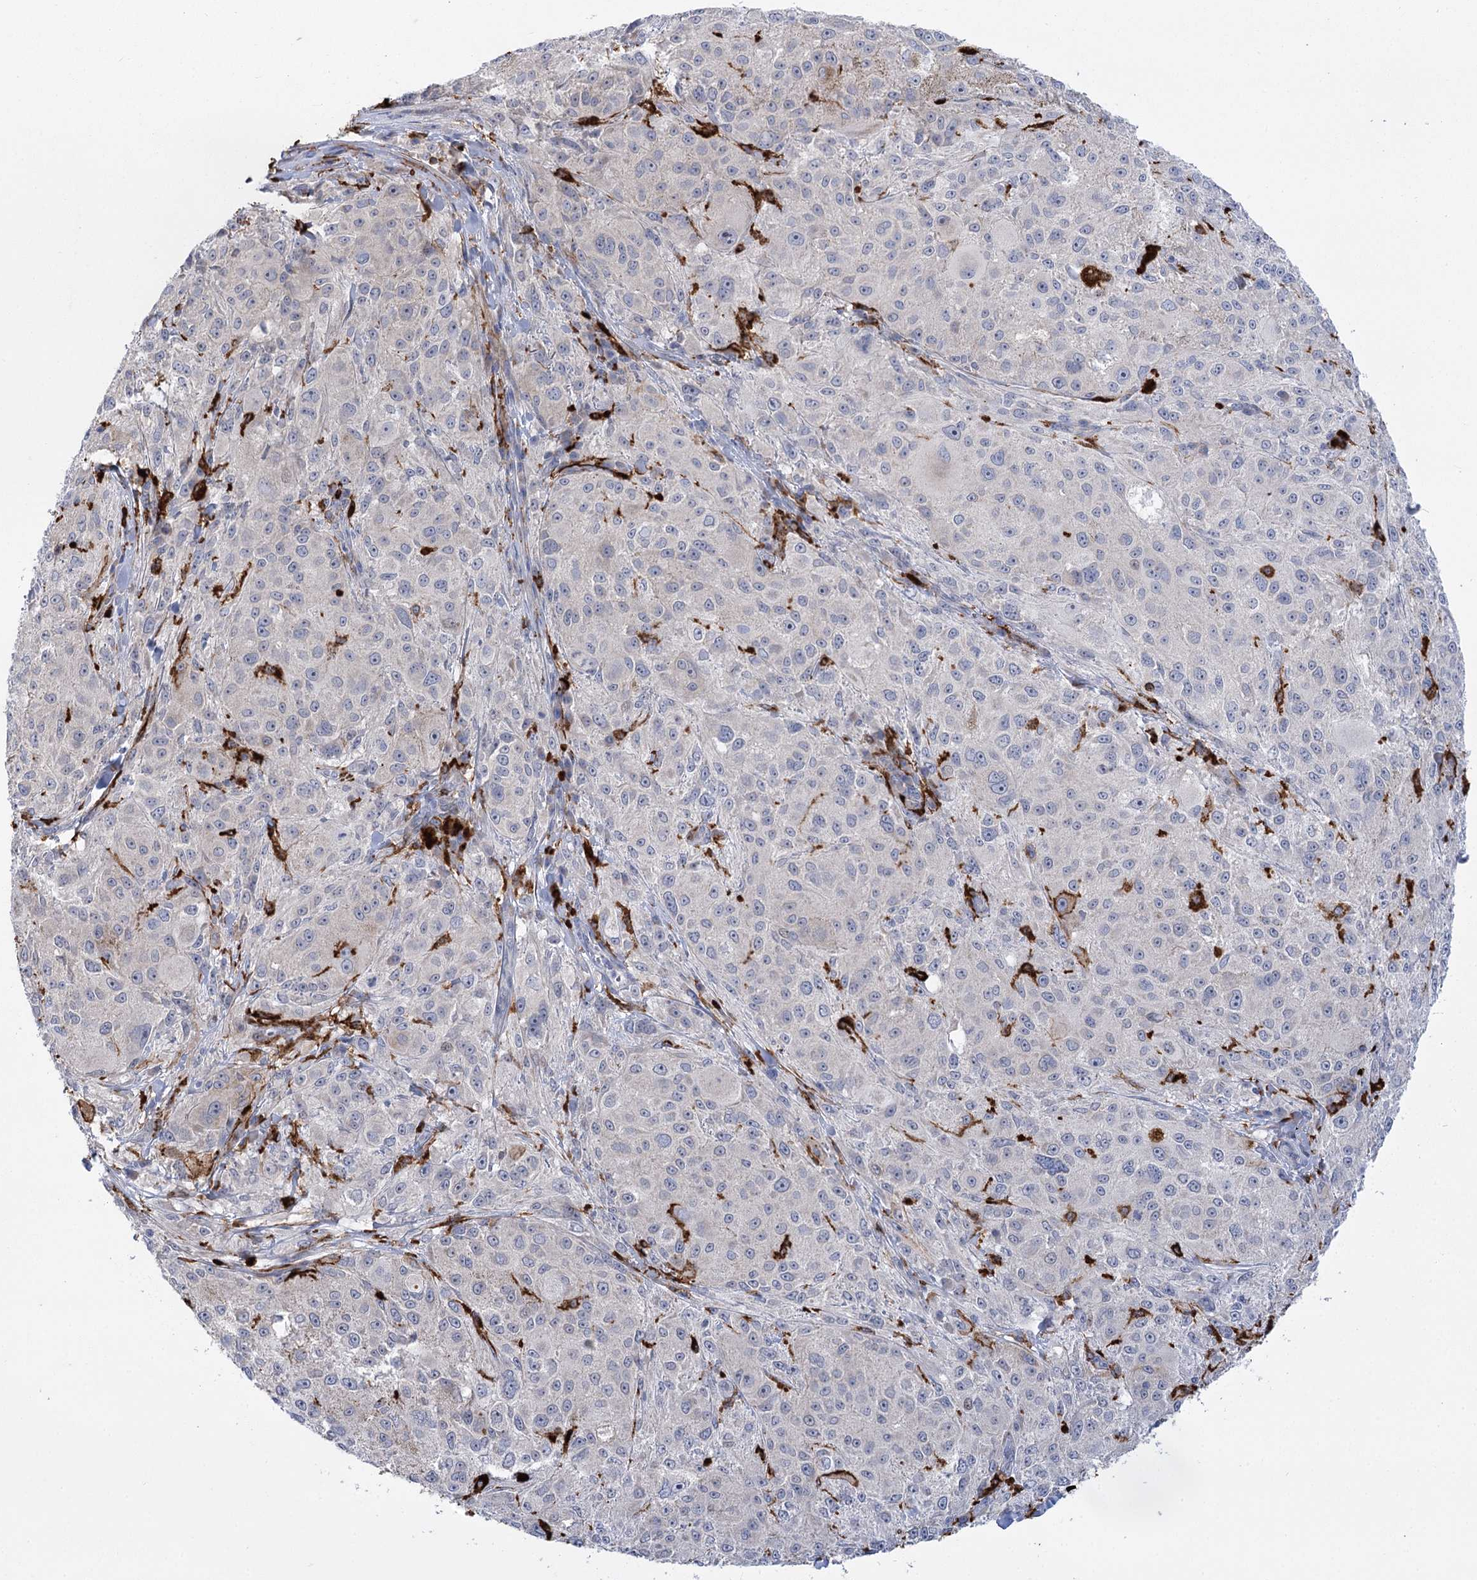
{"staining": {"intensity": "strong", "quantity": "<25%", "location": "cytoplasmic/membranous"}, "tissue": "melanoma", "cell_type": "Tumor cells", "image_type": "cancer", "snomed": [{"axis": "morphology", "description": "Necrosis, NOS"}, {"axis": "morphology", "description": "Malignant melanoma, NOS"}, {"axis": "topography", "description": "Skin"}], "caption": "The image exhibits a brown stain indicating the presence of a protein in the cytoplasmic/membranous of tumor cells in melanoma. (DAB (3,3'-diaminobenzidine) IHC with brightfield microscopy, high magnification).", "gene": "PIWIL4", "patient": {"sex": "female", "age": 87}}